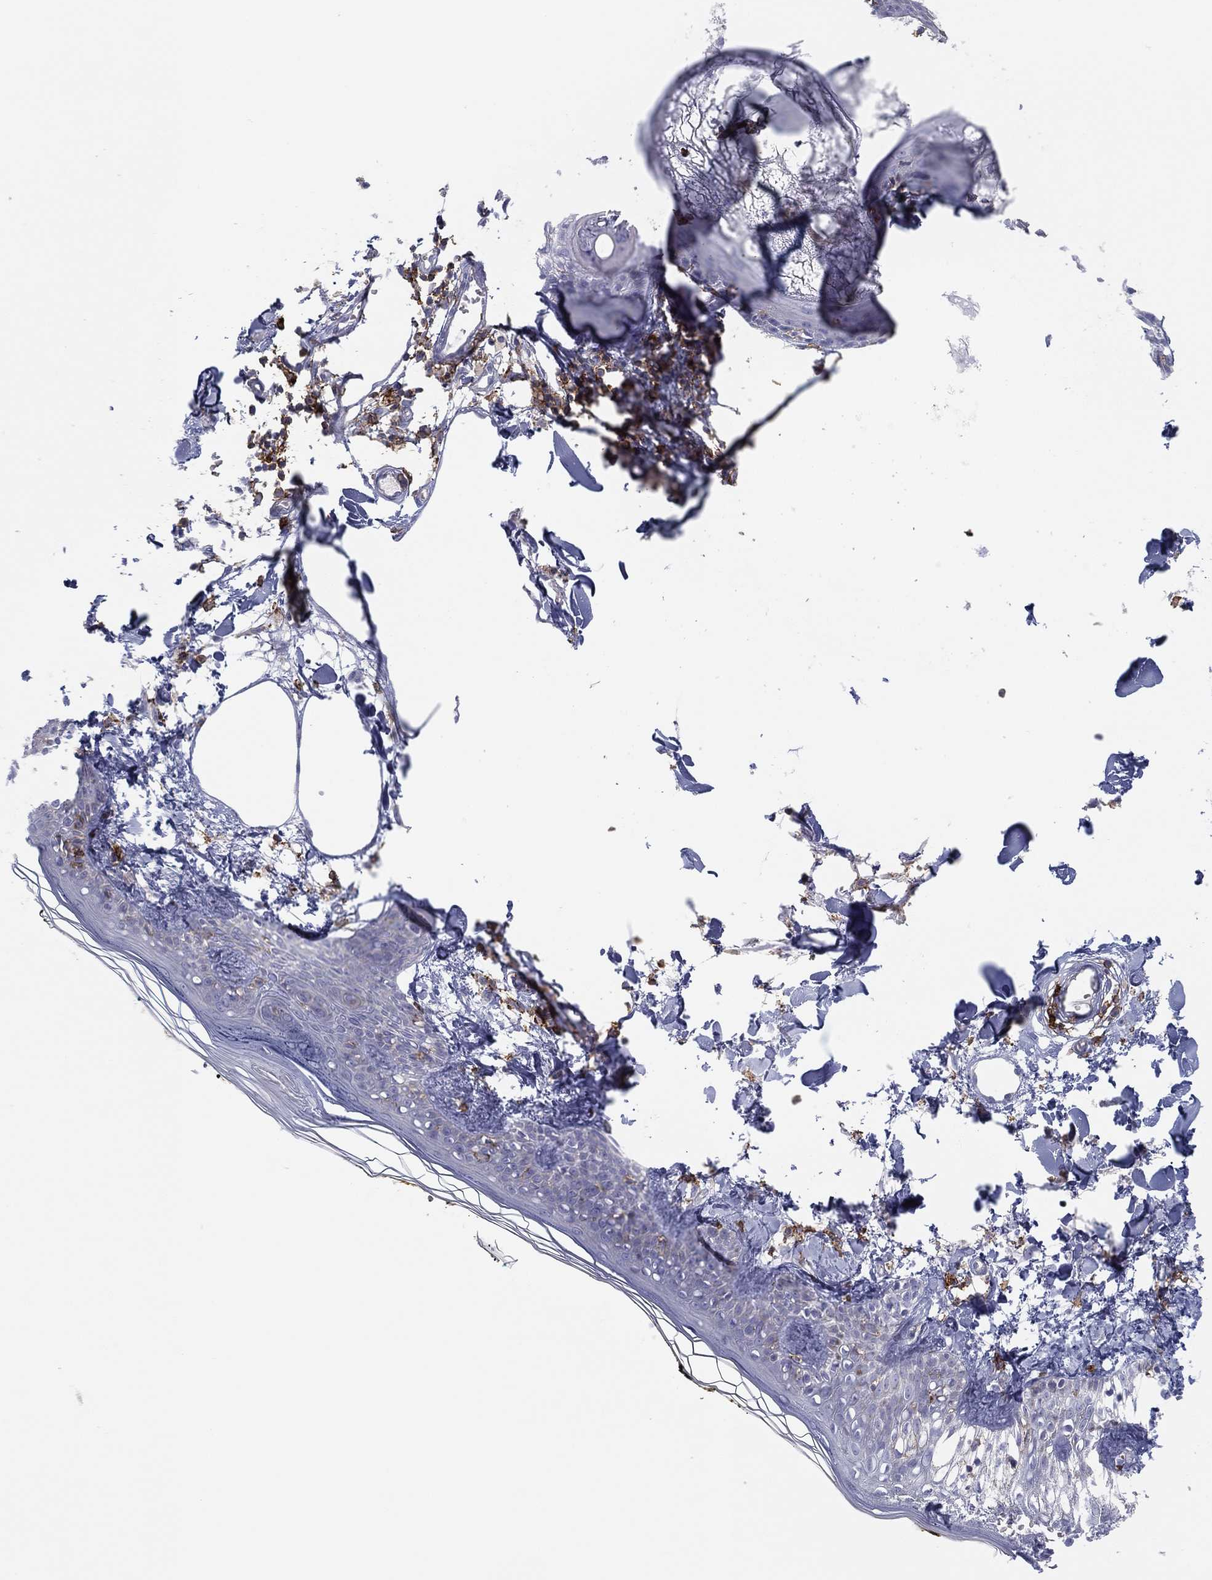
{"staining": {"intensity": "negative", "quantity": "none", "location": "none"}, "tissue": "skin", "cell_type": "Fibroblasts", "image_type": "normal", "snomed": [{"axis": "morphology", "description": "Normal tissue, NOS"}, {"axis": "topography", "description": "Skin"}], "caption": "There is no significant positivity in fibroblasts of skin. Nuclei are stained in blue.", "gene": "SELPLG", "patient": {"sex": "male", "age": 76}}